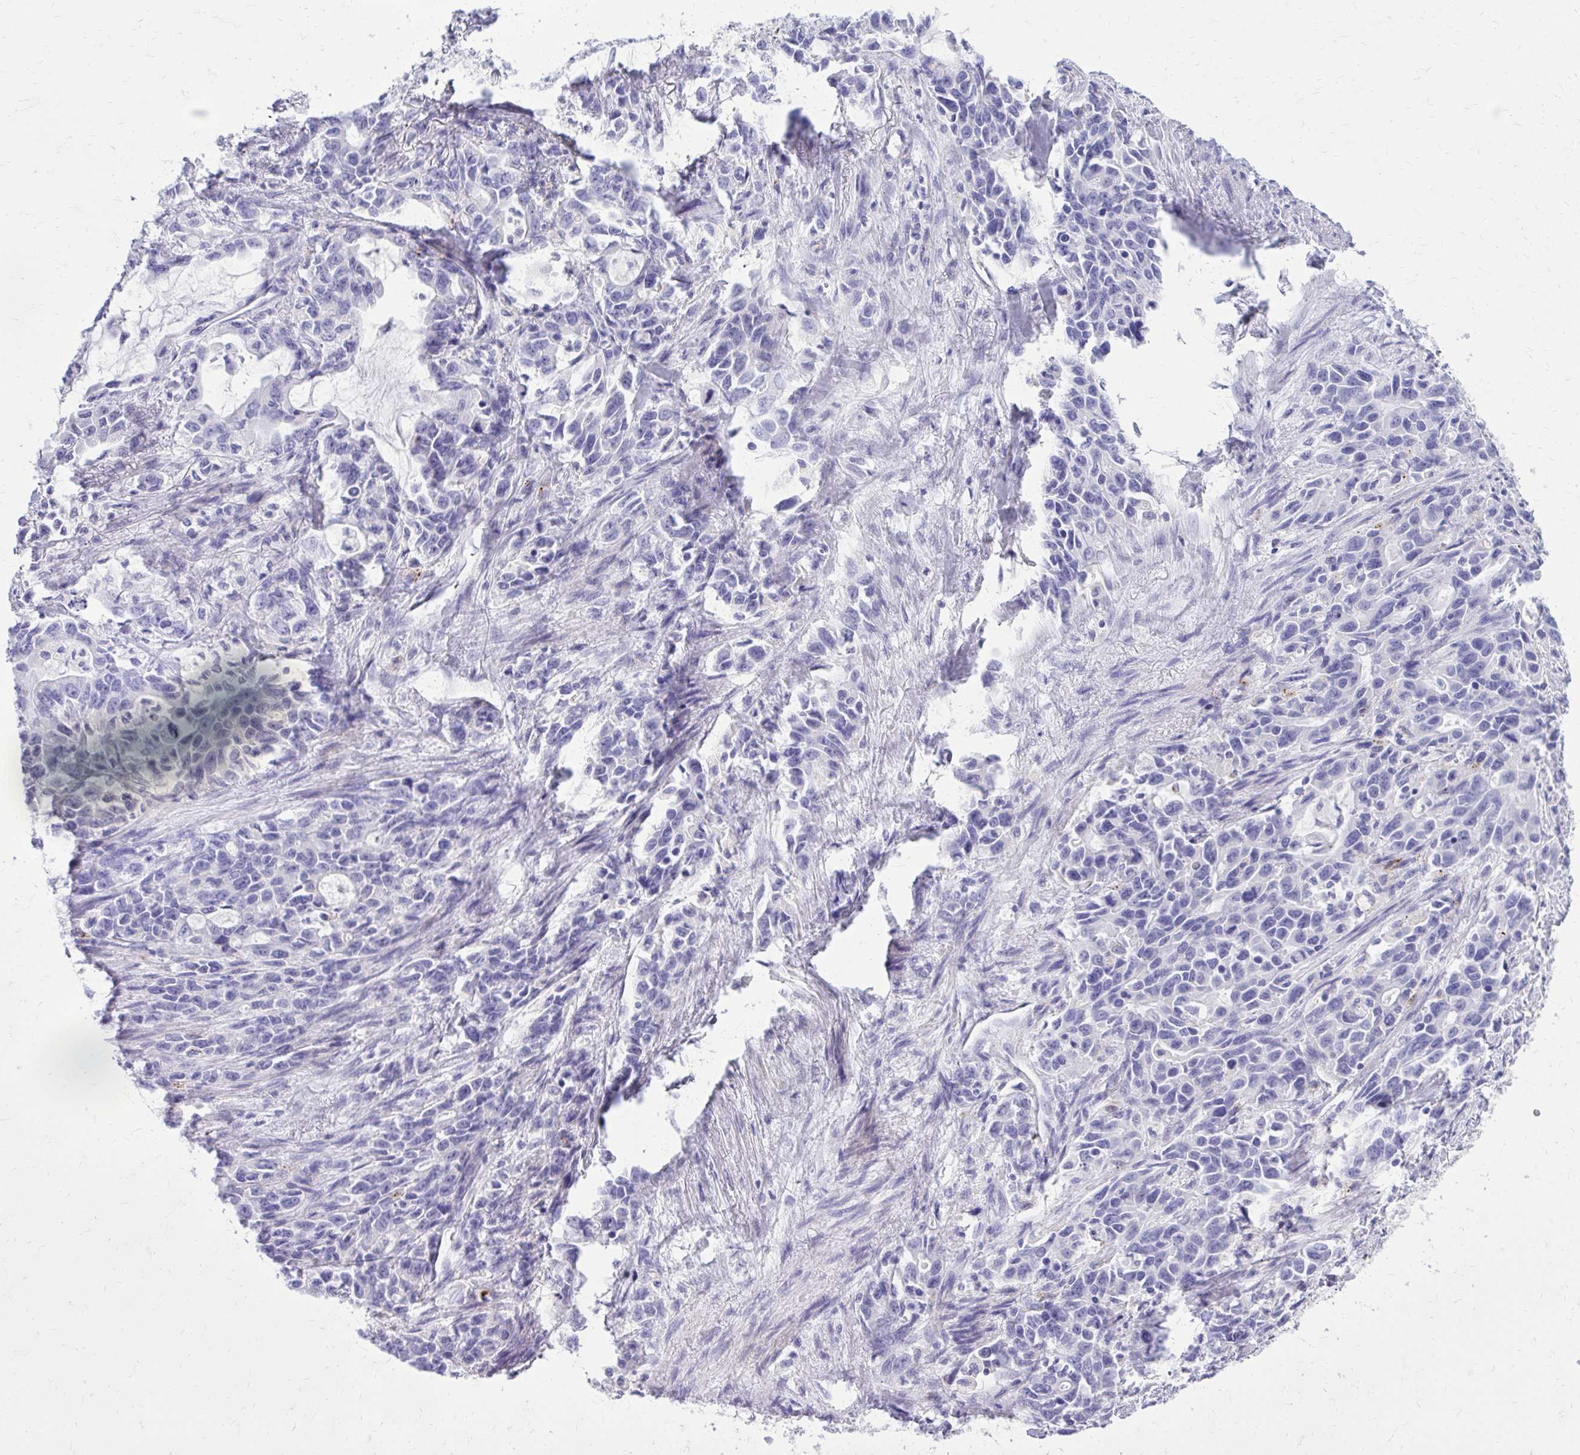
{"staining": {"intensity": "negative", "quantity": "none", "location": "none"}, "tissue": "stomach cancer", "cell_type": "Tumor cells", "image_type": "cancer", "snomed": [{"axis": "morphology", "description": "Adenocarcinoma, NOS"}, {"axis": "topography", "description": "Stomach, upper"}], "caption": "Immunohistochemical staining of stomach cancer (adenocarcinoma) shows no significant staining in tumor cells.", "gene": "BCL6B", "patient": {"sex": "male", "age": 85}}